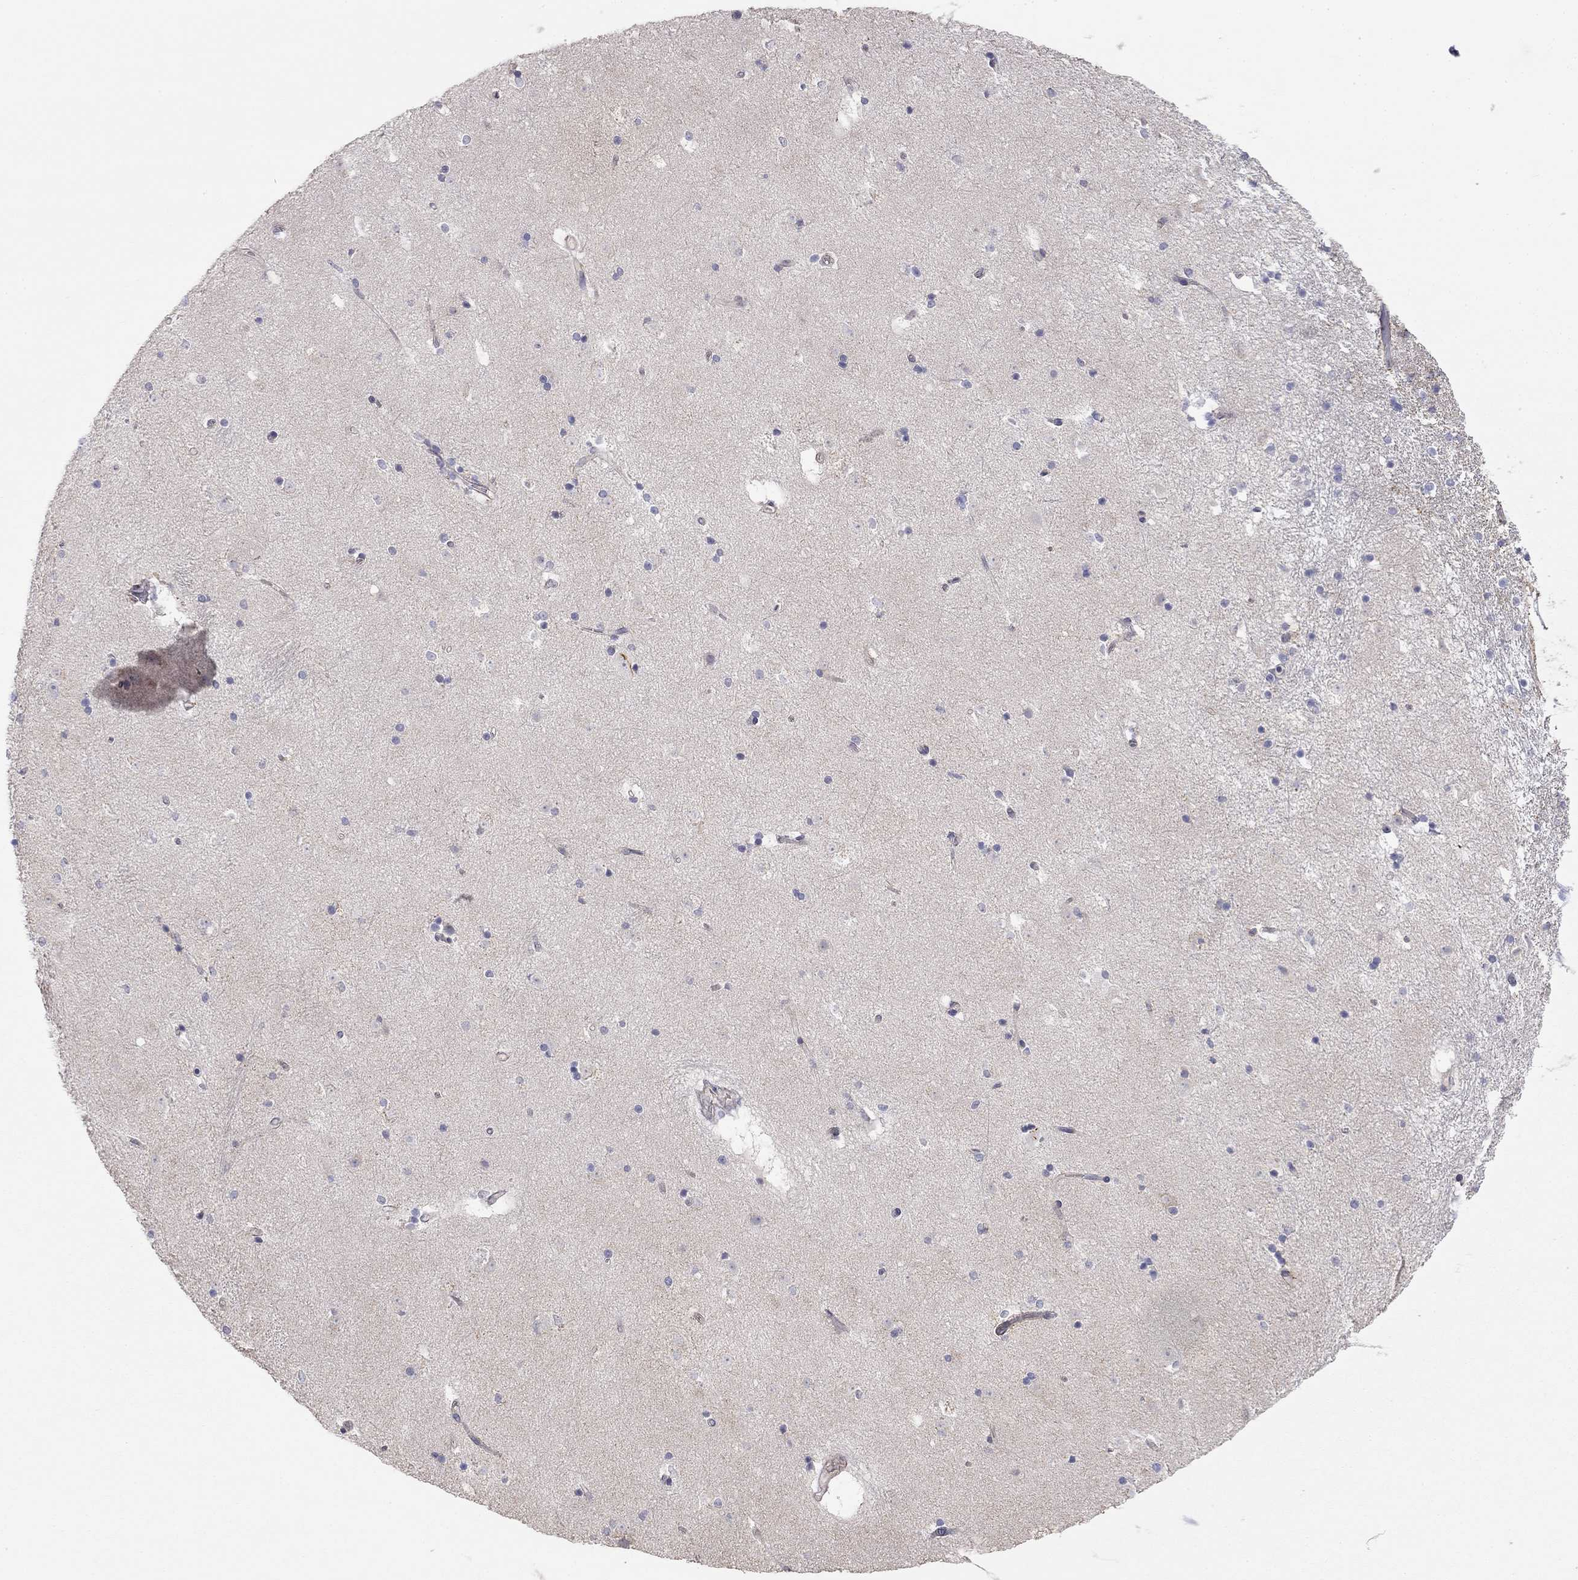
{"staining": {"intensity": "negative", "quantity": "none", "location": "none"}, "tissue": "caudate", "cell_type": "Glial cells", "image_type": "normal", "snomed": [{"axis": "morphology", "description": "Normal tissue, NOS"}, {"axis": "topography", "description": "Lateral ventricle wall"}], "caption": "Human caudate stained for a protein using immunohistochemistry exhibits no positivity in glial cells.", "gene": "PAPSS2", "patient": {"sex": "male", "age": 51}}